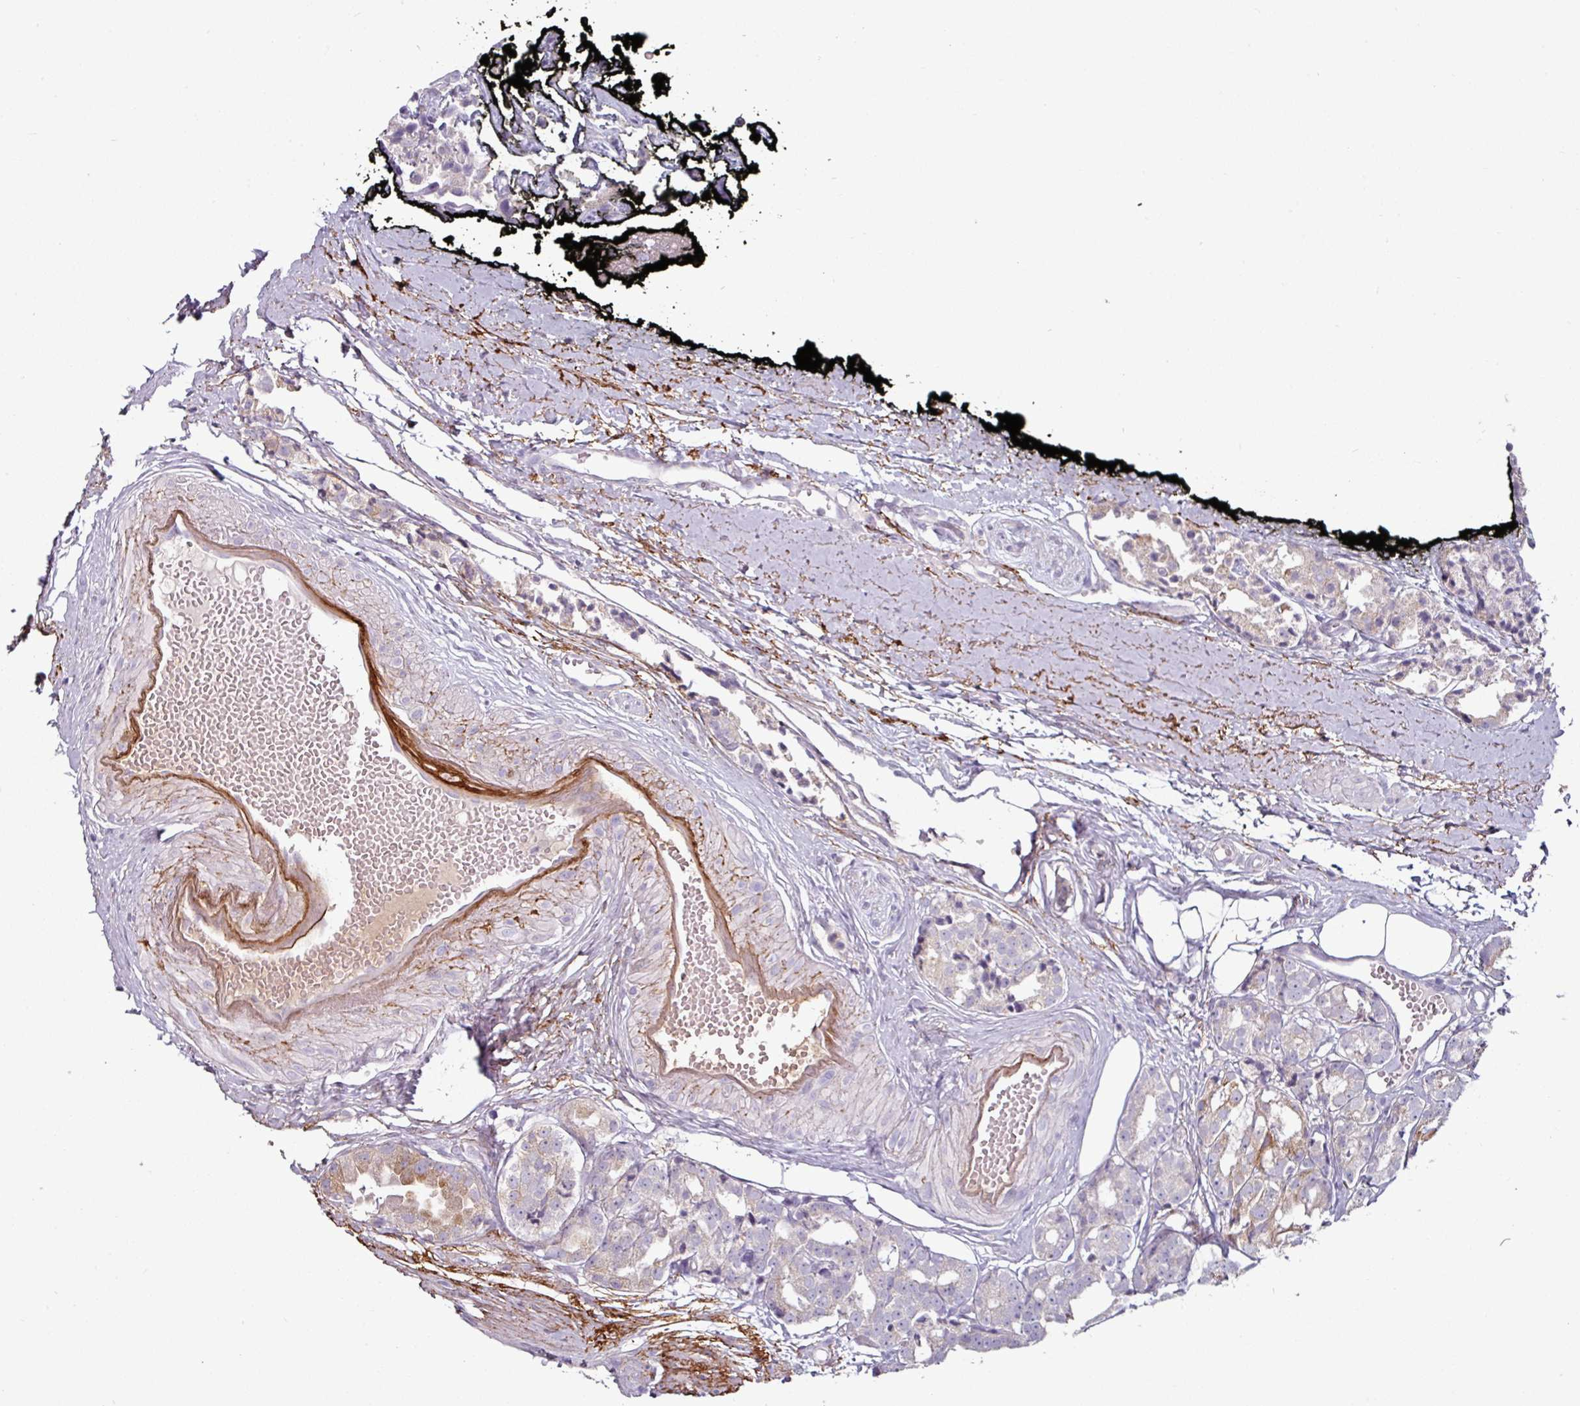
{"staining": {"intensity": "moderate", "quantity": "<25%", "location": "cytoplasmic/membranous"}, "tissue": "prostate cancer", "cell_type": "Tumor cells", "image_type": "cancer", "snomed": [{"axis": "morphology", "description": "Adenocarcinoma, High grade"}, {"axis": "topography", "description": "Prostate"}], "caption": "This is a photomicrograph of immunohistochemistry (IHC) staining of prostate adenocarcinoma (high-grade), which shows moderate expression in the cytoplasmic/membranous of tumor cells.", "gene": "MTMR14", "patient": {"sex": "male", "age": 71}}